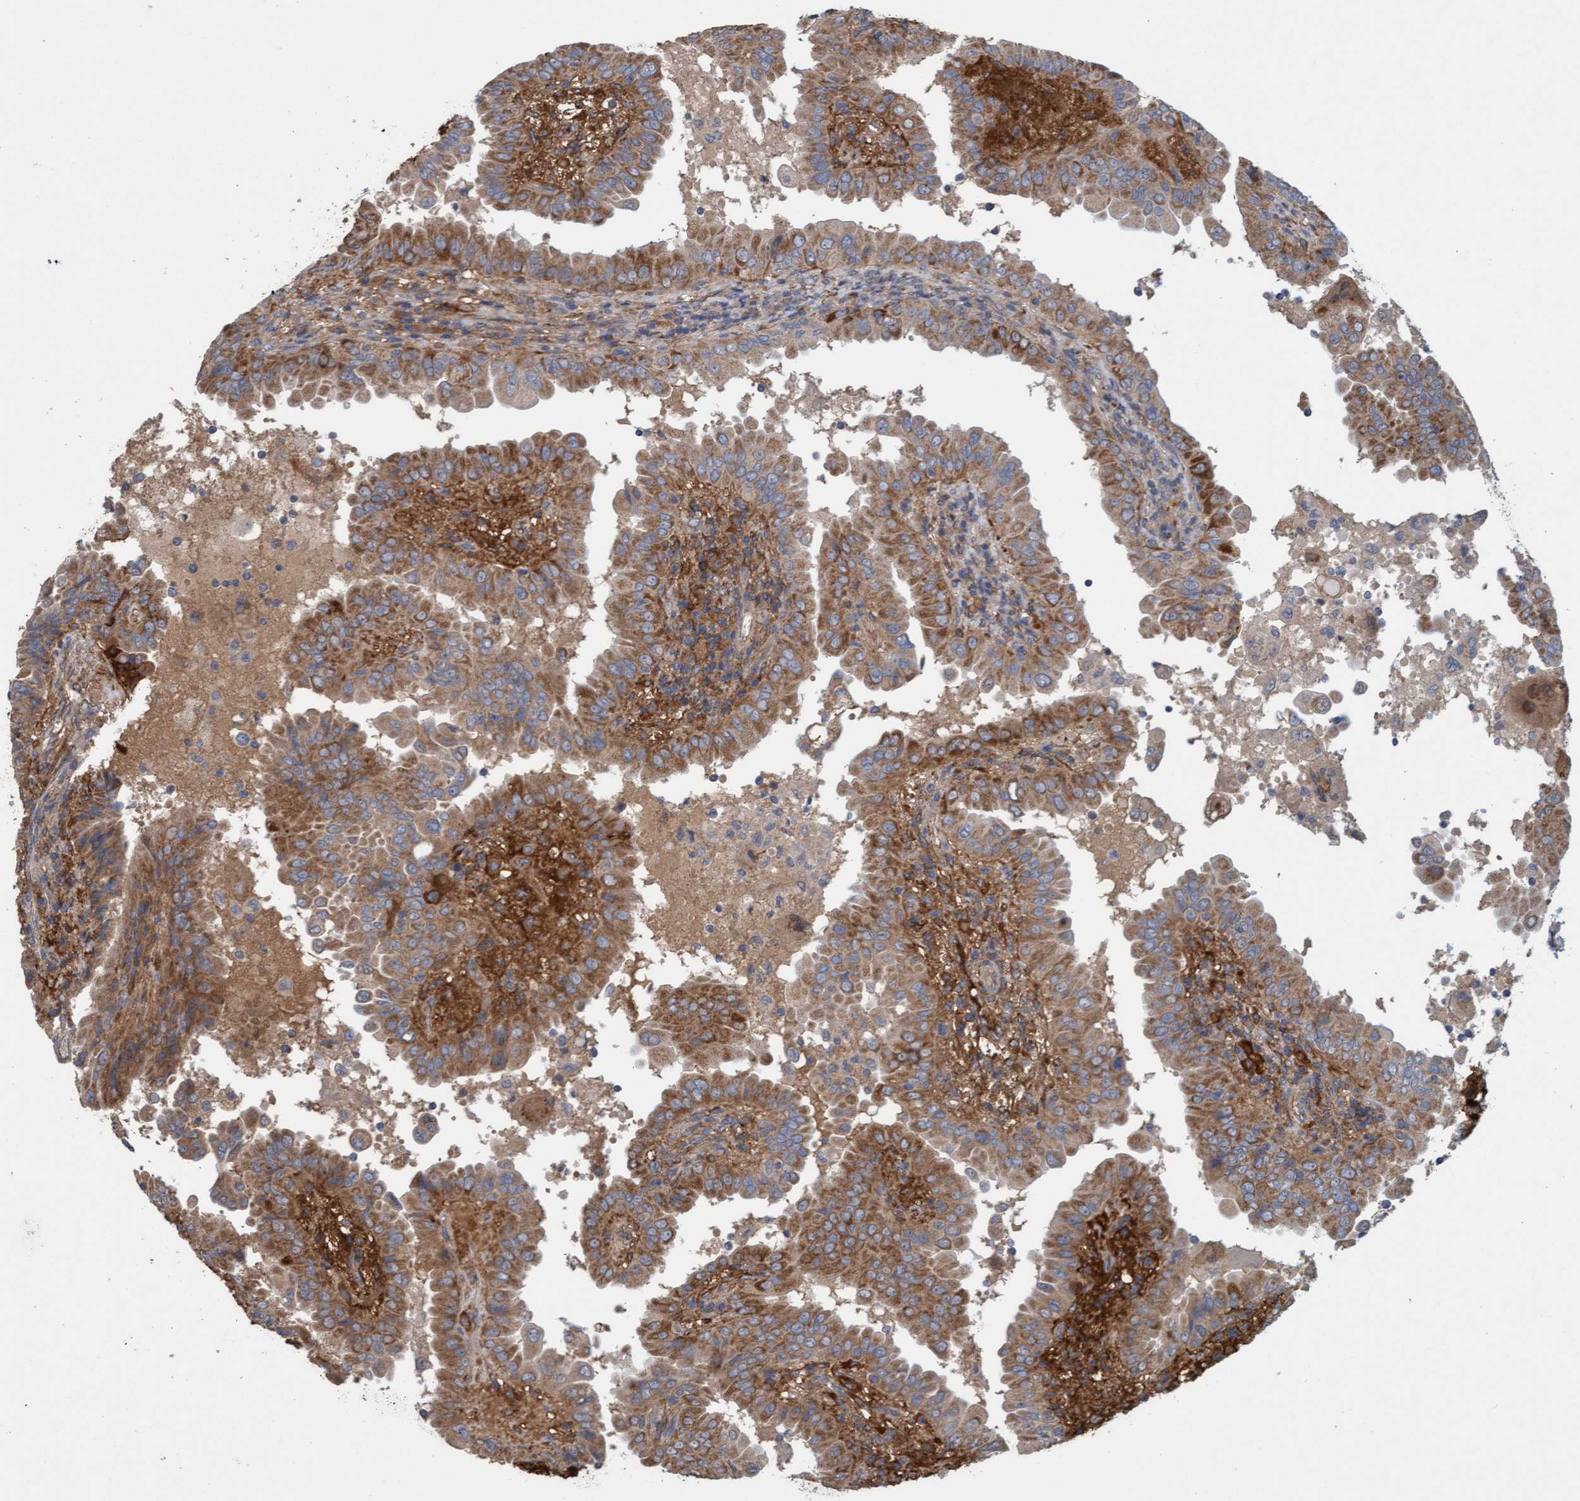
{"staining": {"intensity": "moderate", "quantity": ">75%", "location": "cytoplasmic/membranous"}, "tissue": "thyroid cancer", "cell_type": "Tumor cells", "image_type": "cancer", "snomed": [{"axis": "morphology", "description": "Papillary adenocarcinoma, NOS"}, {"axis": "topography", "description": "Thyroid gland"}], "caption": "Papillary adenocarcinoma (thyroid) stained with immunohistochemistry (IHC) displays moderate cytoplasmic/membranous staining in about >75% of tumor cells. (DAB (3,3'-diaminobenzidine) = brown stain, brightfield microscopy at high magnification).", "gene": "DDHD2", "patient": {"sex": "male", "age": 33}}